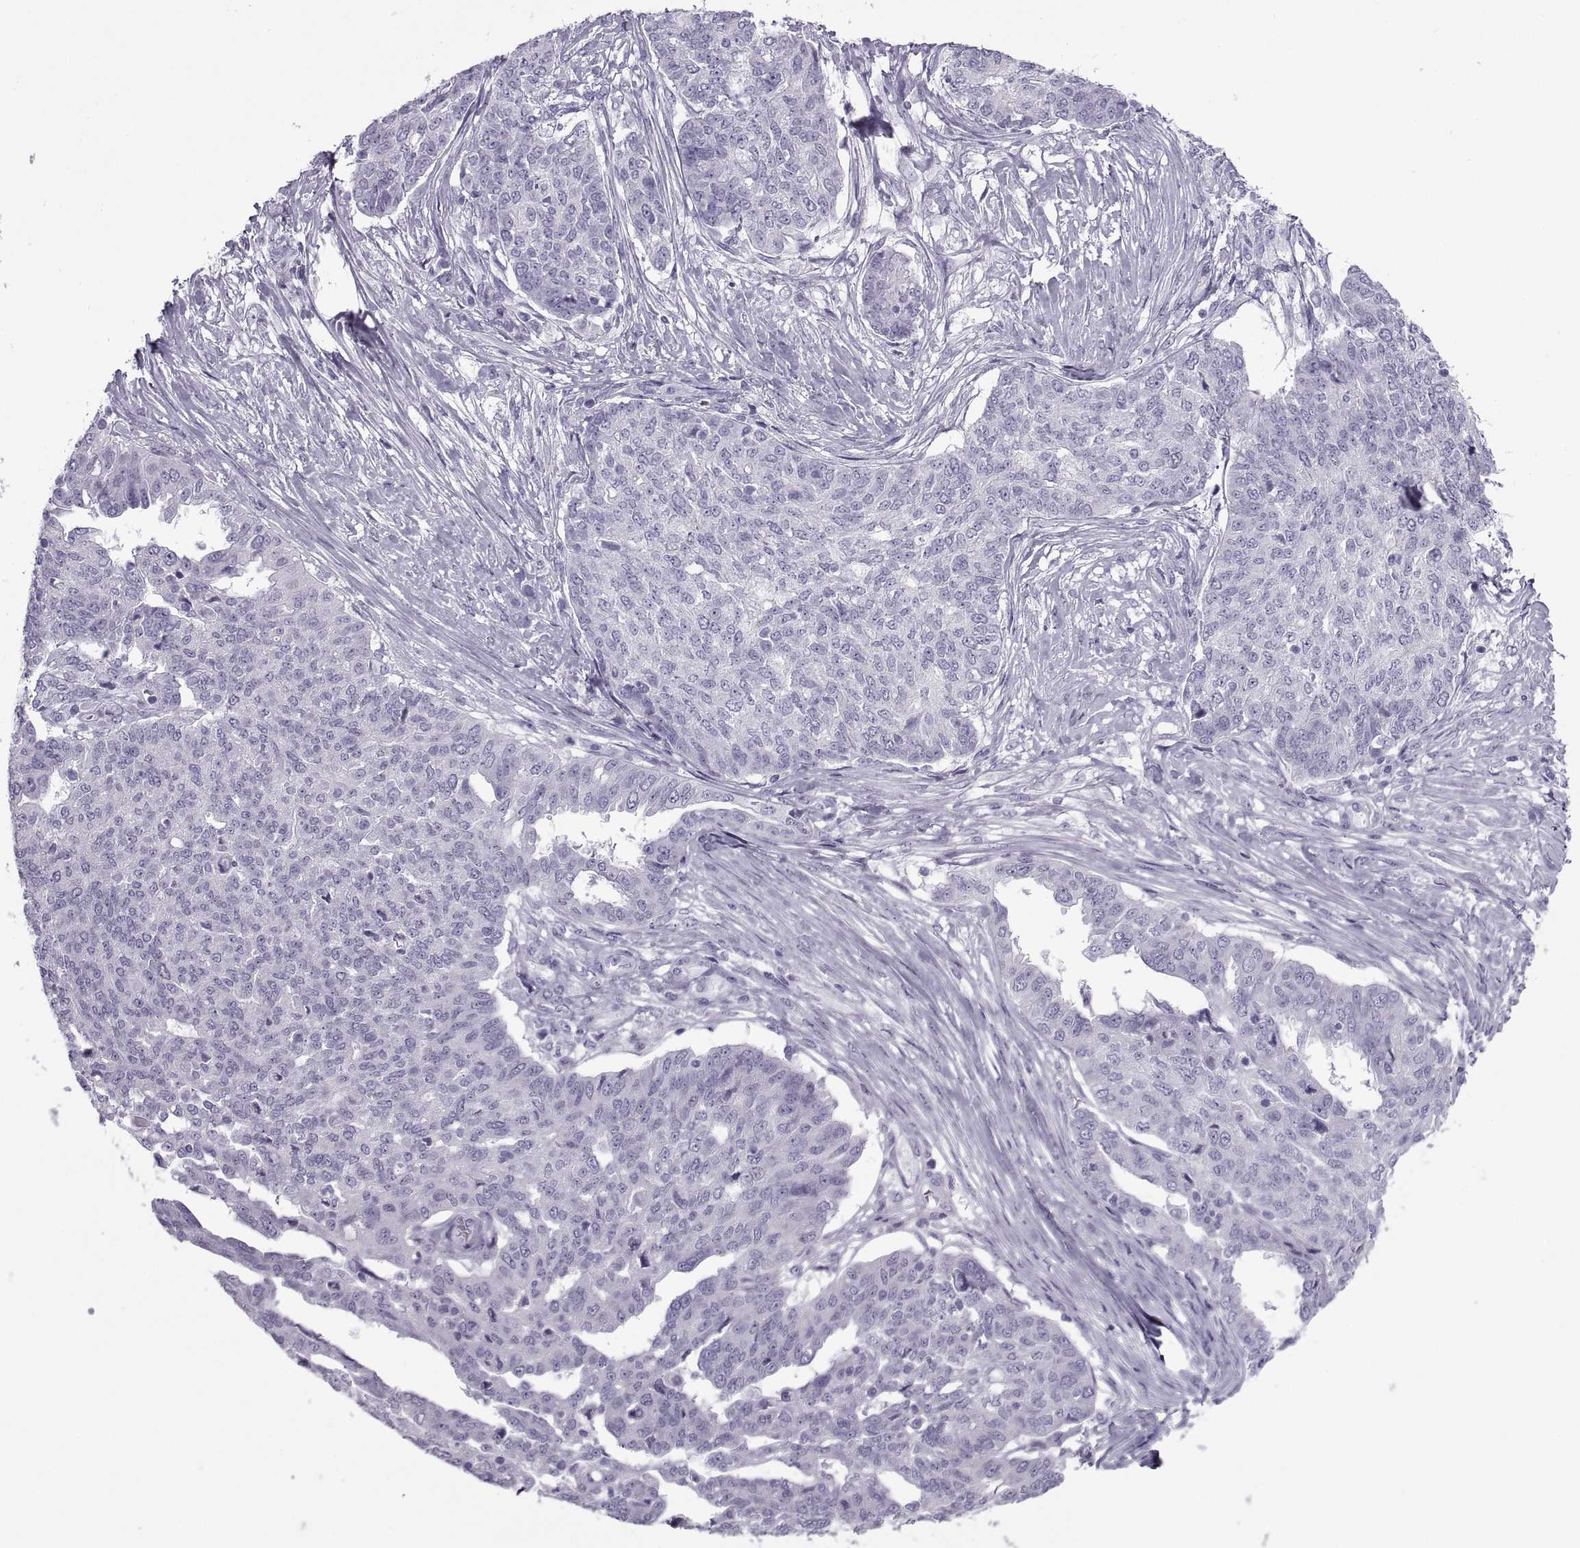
{"staining": {"intensity": "negative", "quantity": "none", "location": "none"}, "tissue": "ovarian cancer", "cell_type": "Tumor cells", "image_type": "cancer", "snomed": [{"axis": "morphology", "description": "Cystadenocarcinoma, serous, NOS"}, {"axis": "topography", "description": "Ovary"}], "caption": "Serous cystadenocarcinoma (ovarian) was stained to show a protein in brown. There is no significant positivity in tumor cells.", "gene": "RLBP1", "patient": {"sex": "female", "age": 67}}